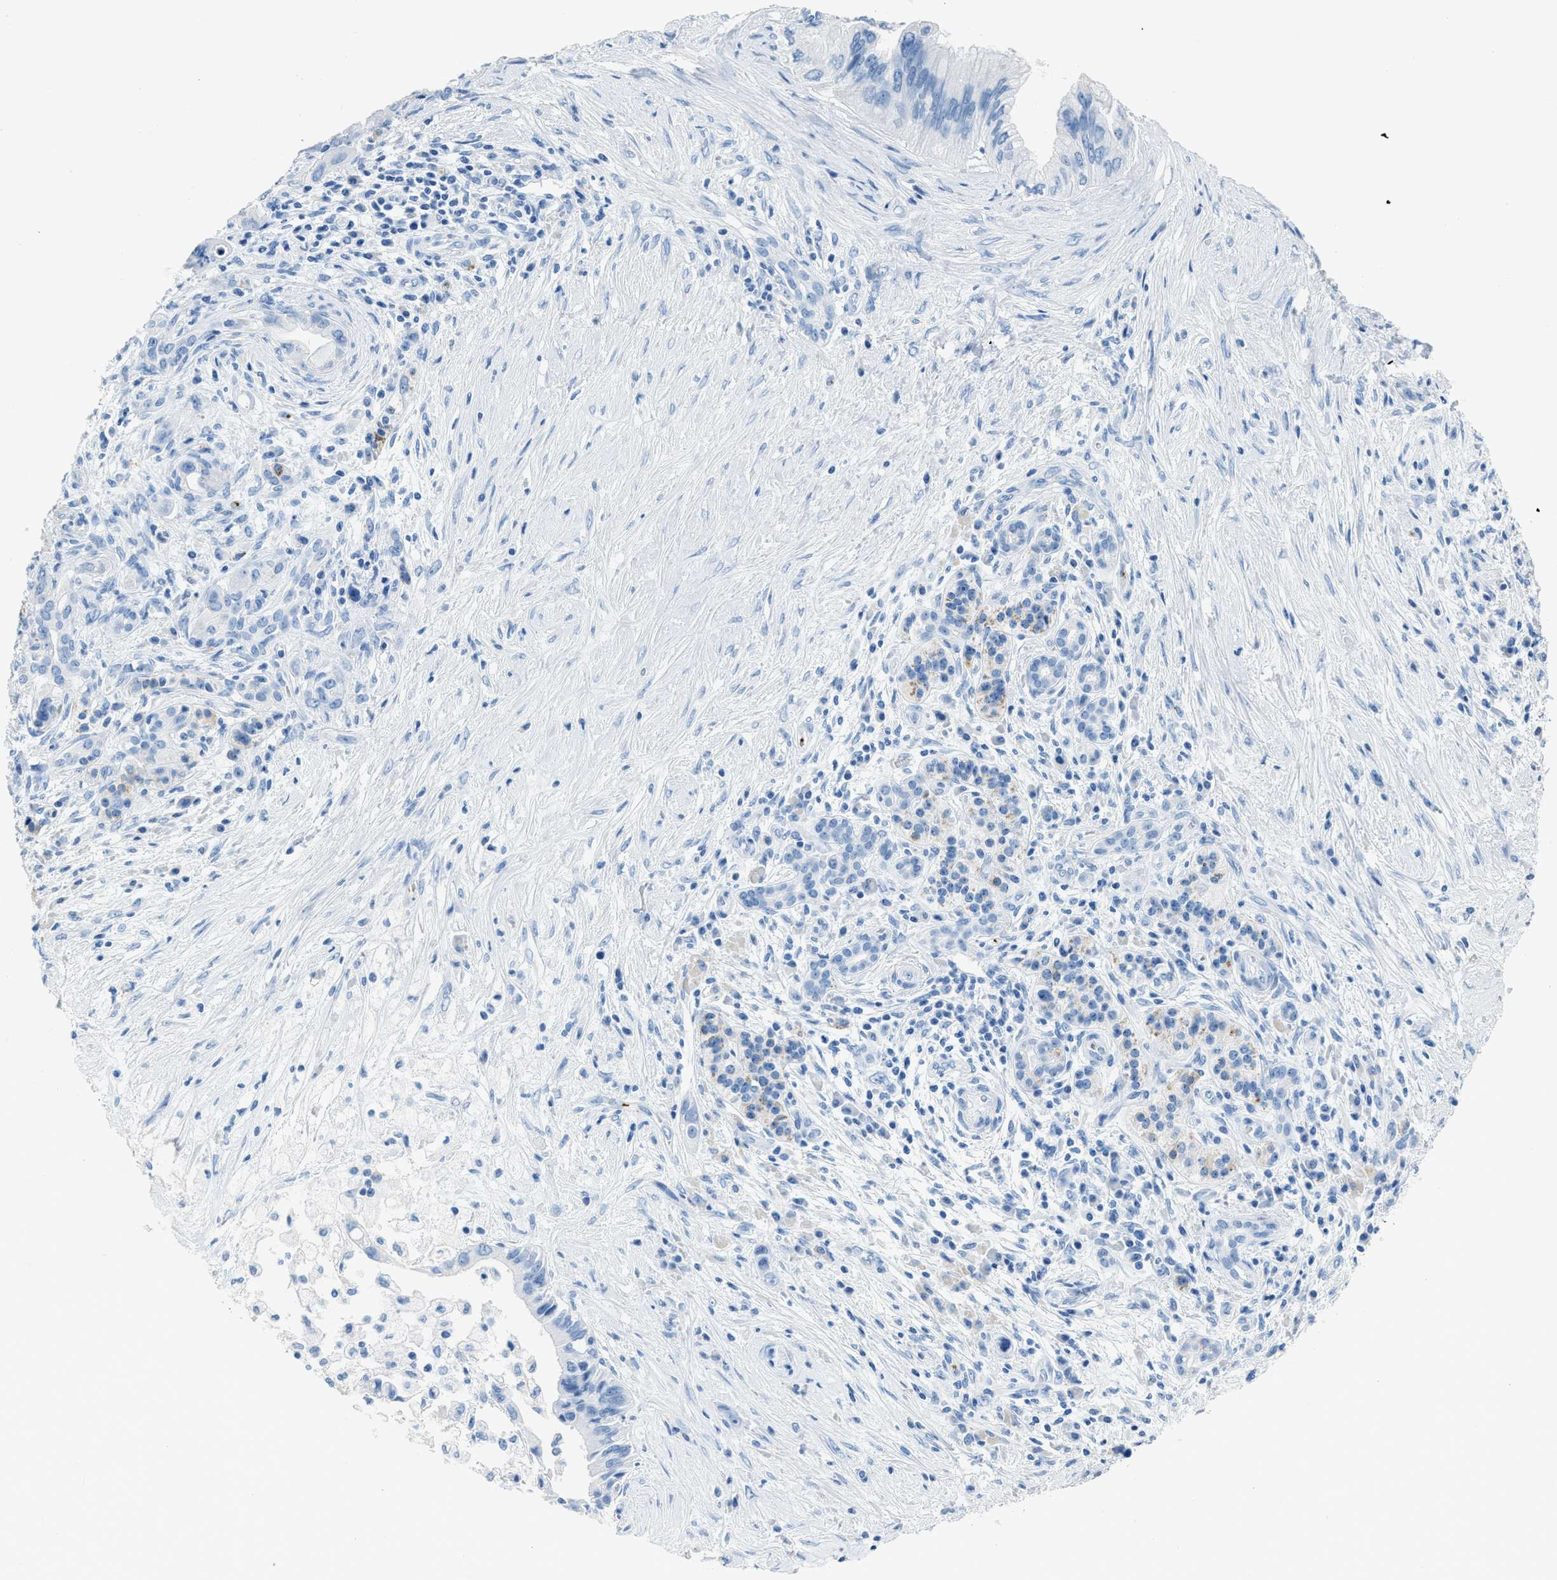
{"staining": {"intensity": "negative", "quantity": "none", "location": "none"}, "tissue": "pancreatic cancer", "cell_type": "Tumor cells", "image_type": "cancer", "snomed": [{"axis": "morphology", "description": "Adenocarcinoma, NOS"}, {"axis": "topography", "description": "Pancreas"}], "caption": "The histopathology image displays no staining of tumor cells in adenocarcinoma (pancreatic). The staining is performed using DAB brown chromogen with nuclei counter-stained in using hematoxylin.", "gene": "FAIM2", "patient": {"sex": "female", "age": 73}}